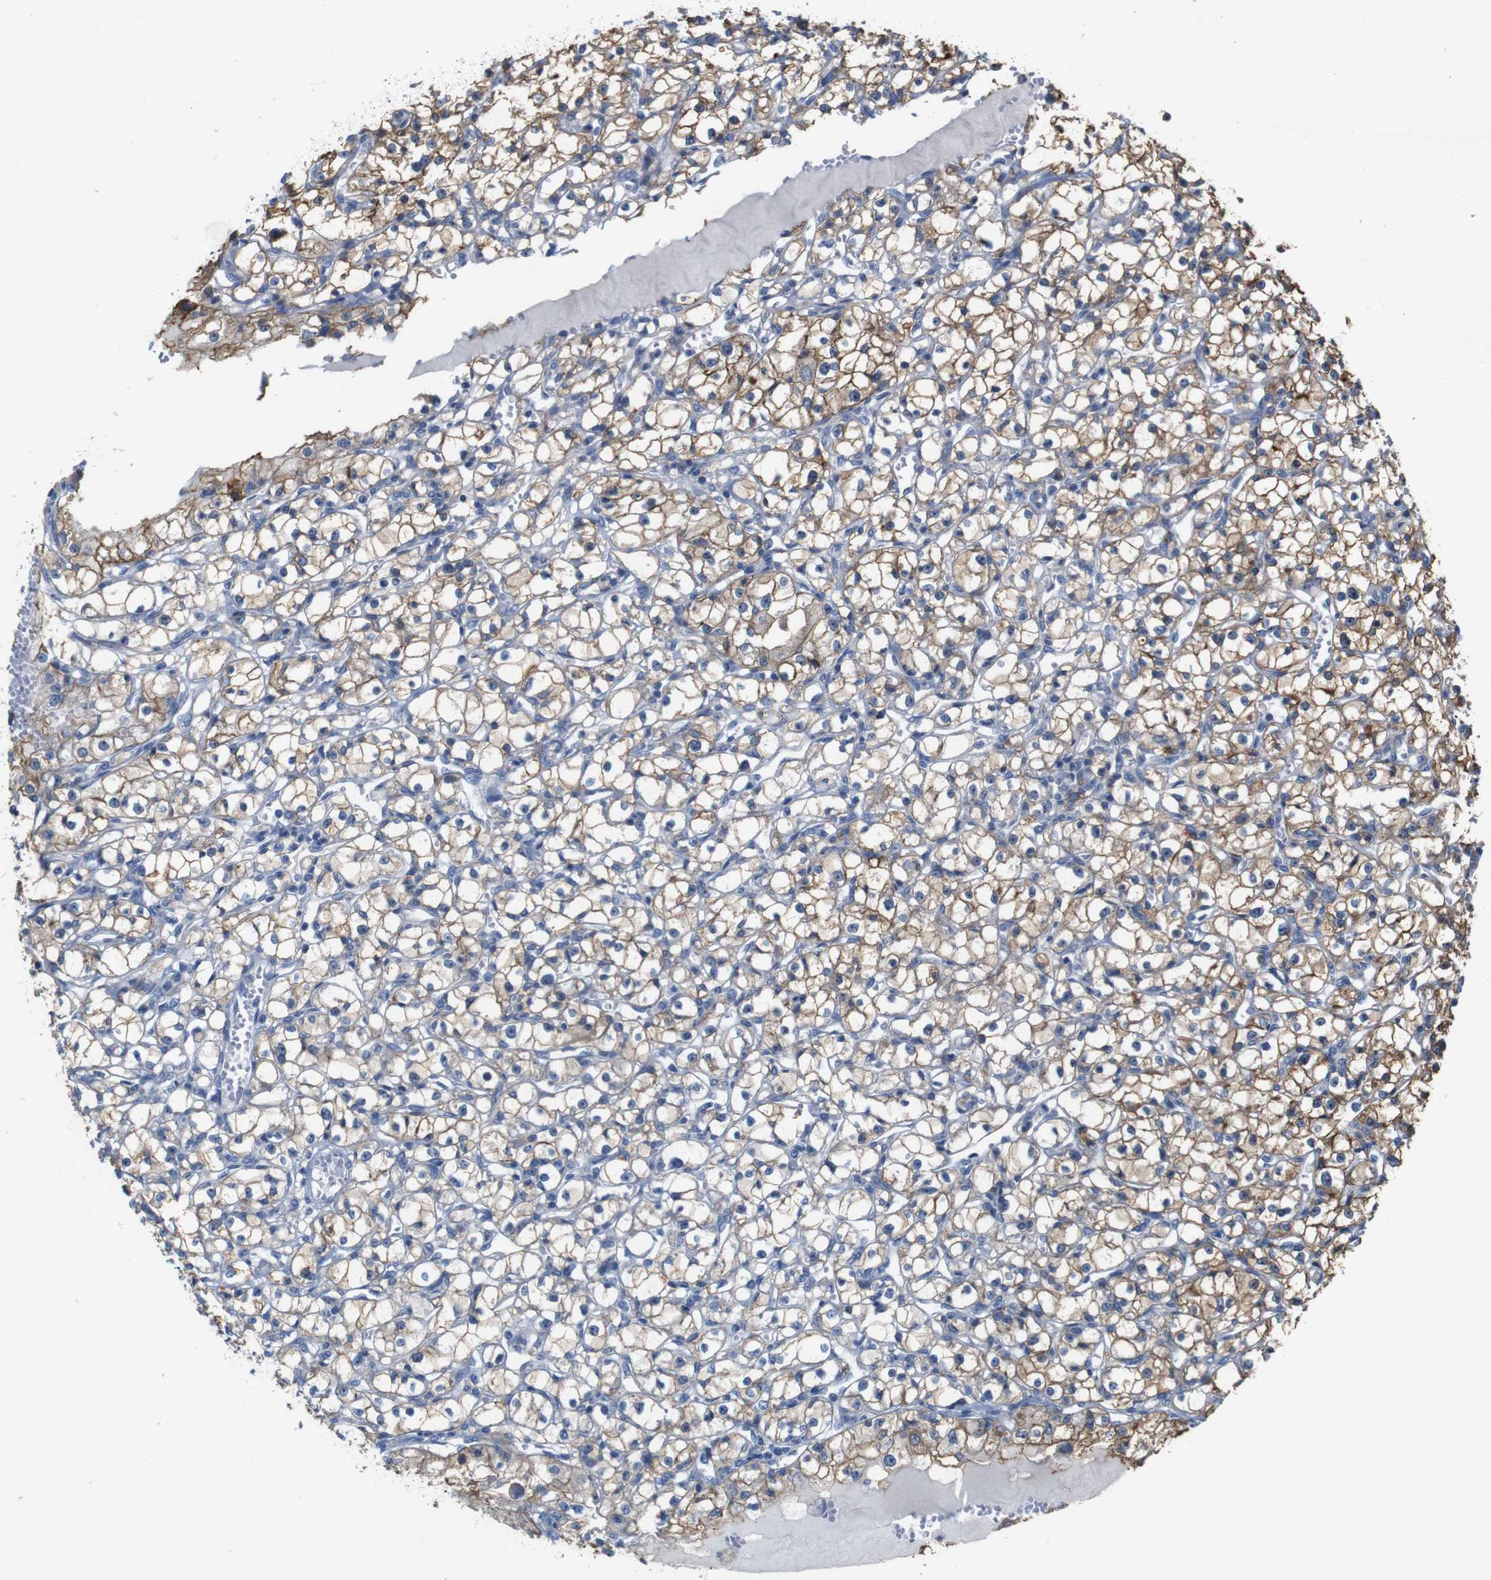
{"staining": {"intensity": "moderate", "quantity": "25%-75%", "location": "cytoplasmic/membranous"}, "tissue": "renal cancer", "cell_type": "Tumor cells", "image_type": "cancer", "snomed": [{"axis": "morphology", "description": "Adenocarcinoma, NOS"}, {"axis": "topography", "description": "Kidney"}], "caption": "A brown stain highlights moderate cytoplasmic/membranous expression of a protein in human renal adenocarcinoma tumor cells. (brown staining indicates protein expression, while blue staining denotes nuclei).", "gene": "MYEOV", "patient": {"sex": "male", "age": 56}}